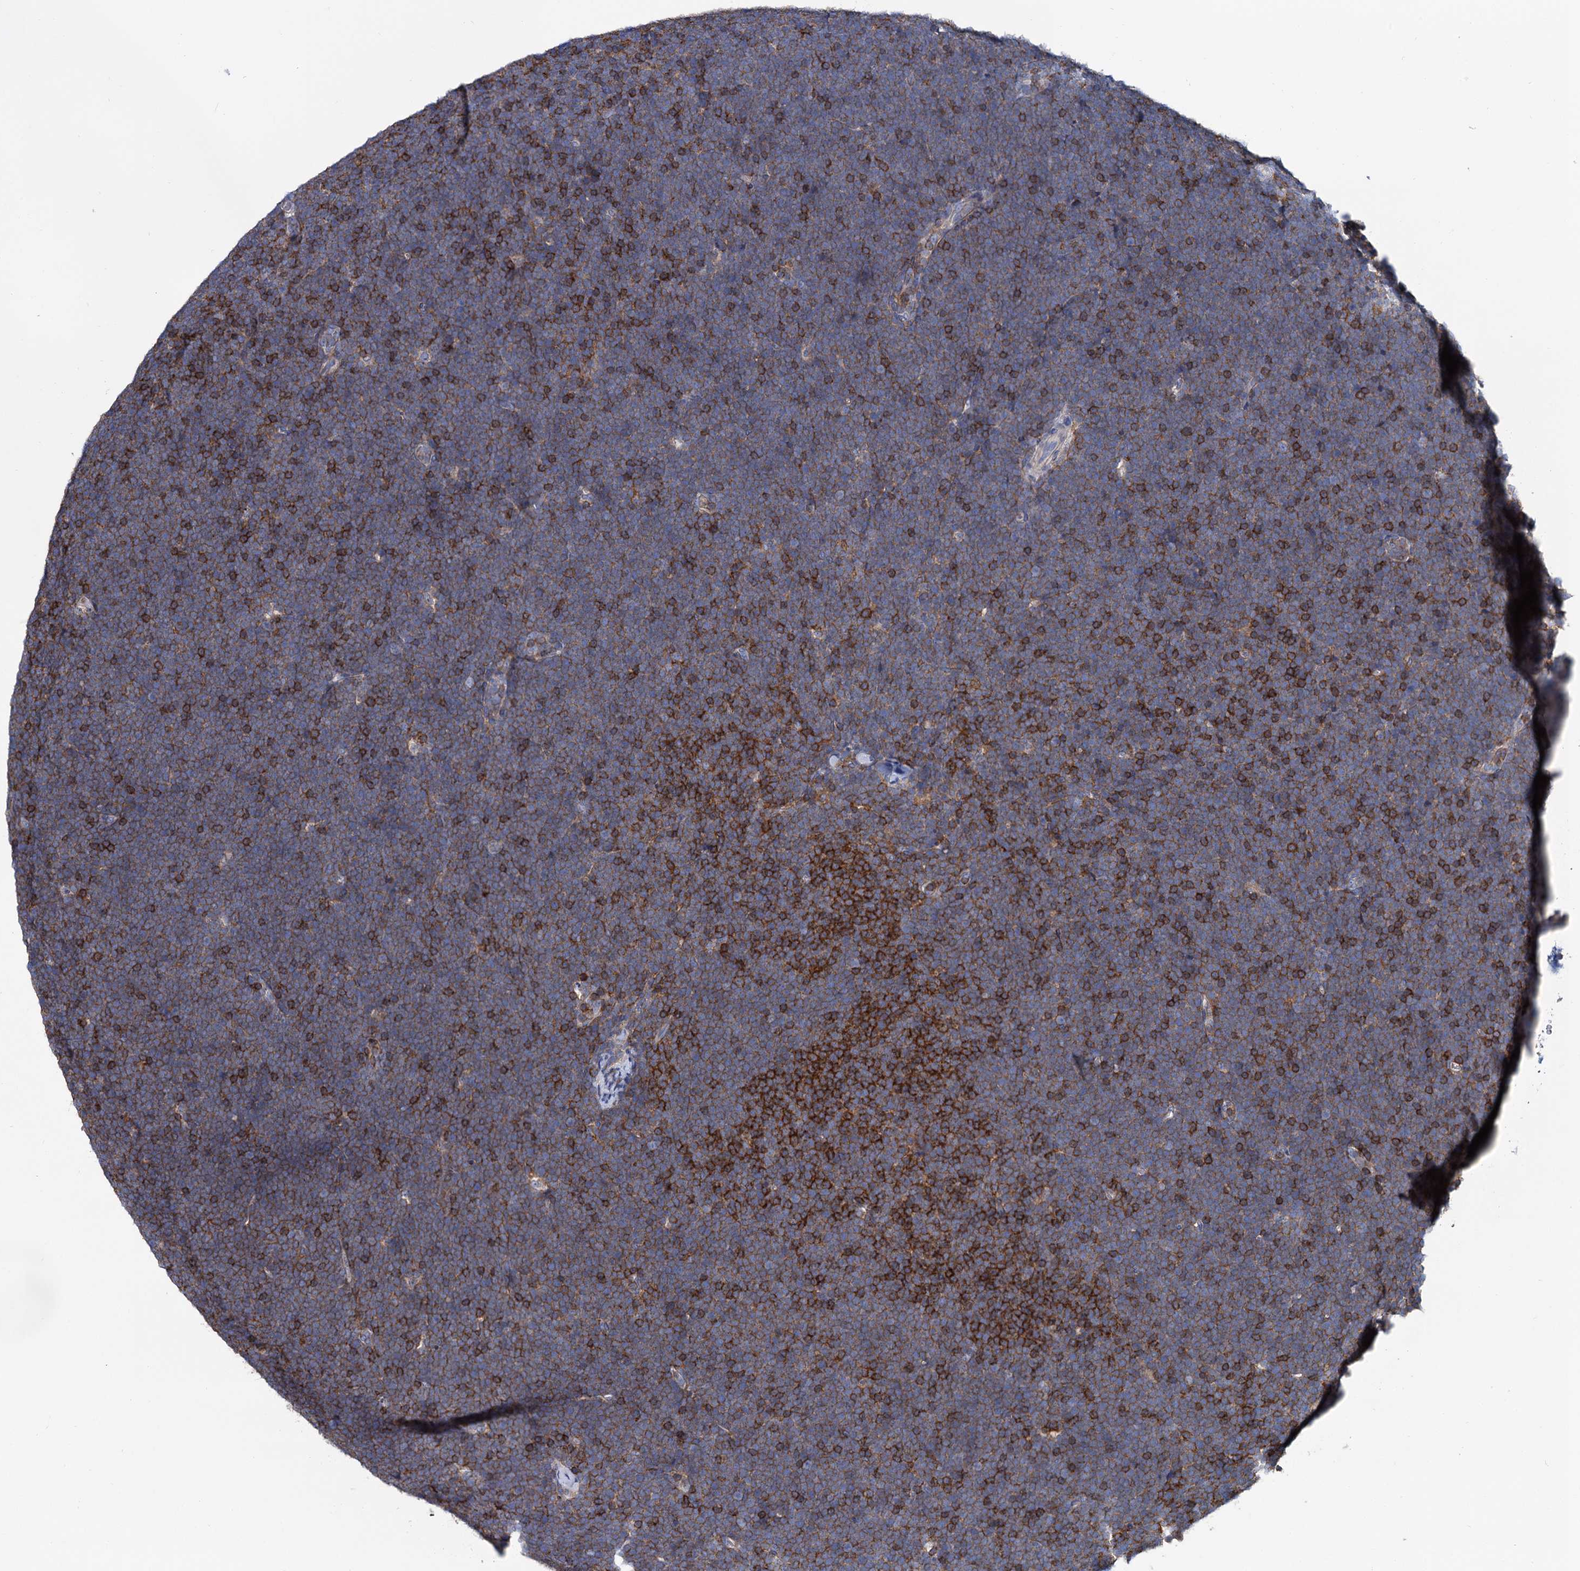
{"staining": {"intensity": "strong", "quantity": "25%-75%", "location": "cytoplasmic/membranous"}, "tissue": "lymphoma", "cell_type": "Tumor cells", "image_type": "cancer", "snomed": [{"axis": "morphology", "description": "Malignant lymphoma, non-Hodgkin's type, High grade"}, {"axis": "topography", "description": "Lymph node"}], "caption": "The image reveals immunohistochemical staining of lymphoma. There is strong cytoplasmic/membranous expression is identified in about 25%-75% of tumor cells.", "gene": "LRCH4", "patient": {"sex": "male", "age": 13}}